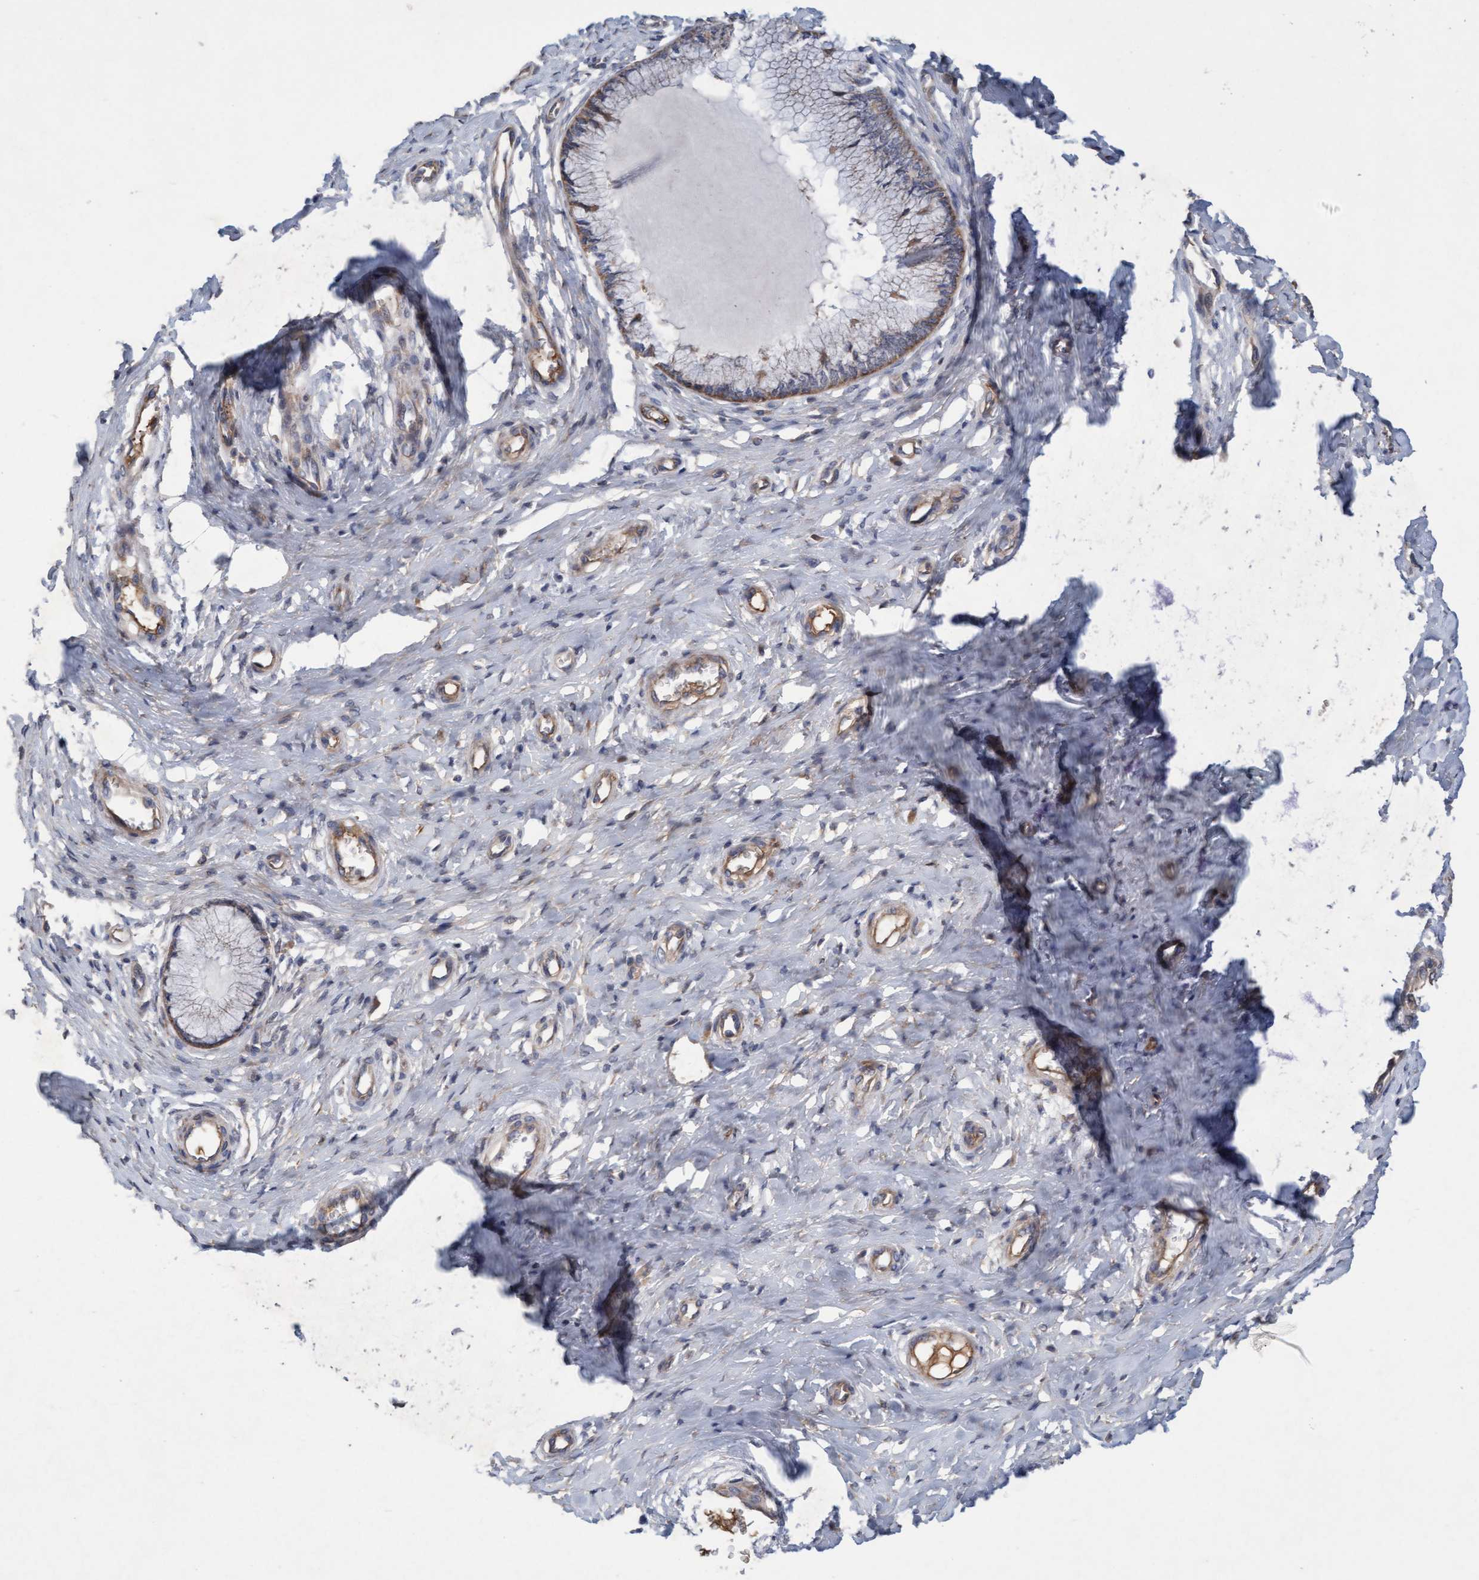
{"staining": {"intensity": "weak", "quantity": "25%-75%", "location": "cytoplasmic/membranous"}, "tissue": "cervix", "cell_type": "Glandular cells", "image_type": "normal", "snomed": [{"axis": "morphology", "description": "Normal tissue, NOS"}, {"axis": "topography", "description": "Cervix"}], "caption": "DAB (3,3'-diaminobenzidine) immunohistochemical staining of unremarkable cervix exhibits weak cytoplasmic/membranous protein expression in approximately 25%-75% of glandular cells.", "gene": "DDHD2", "patient": {"sex": "female", "age": 55}}